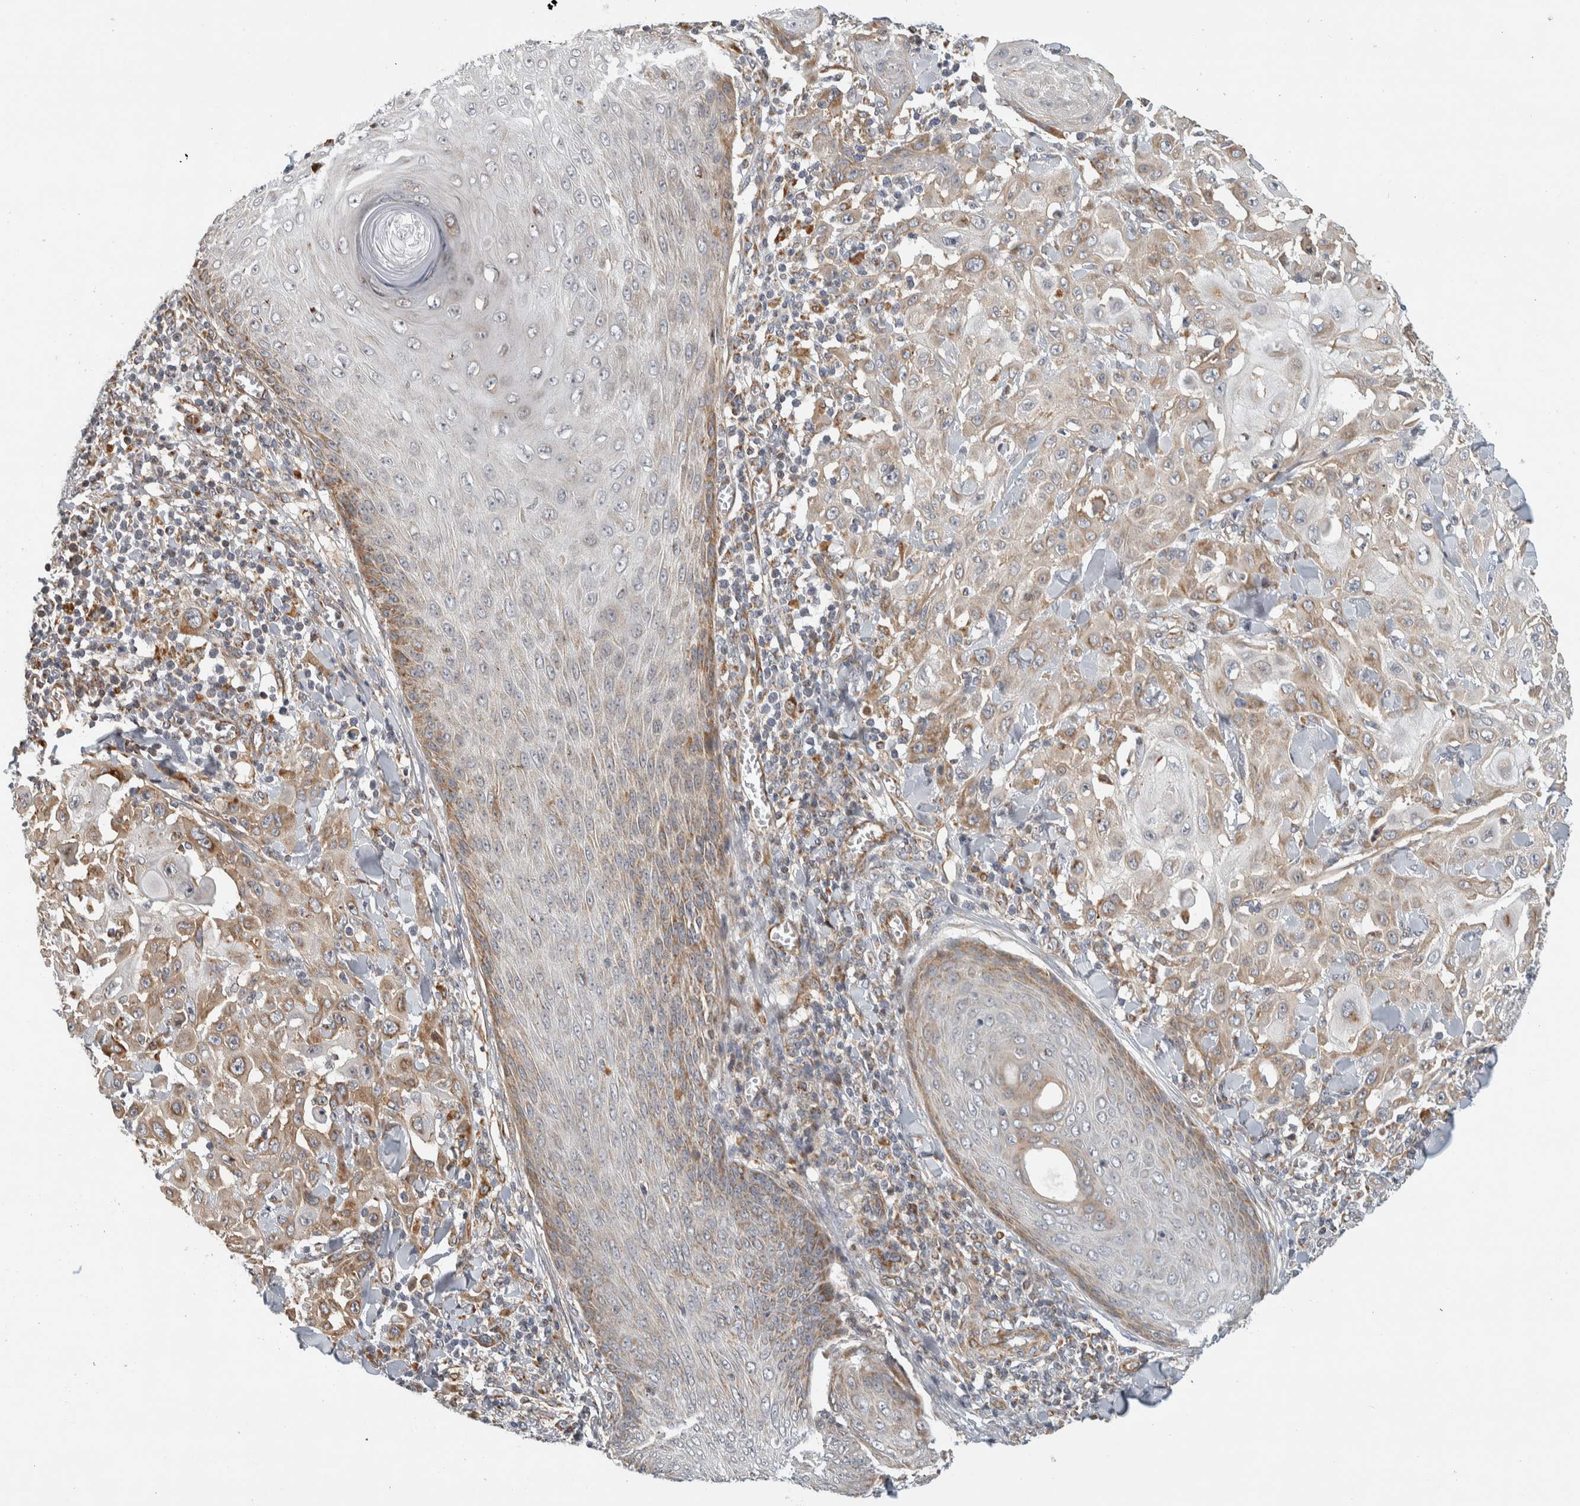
{"staining": {"intensity": "moderate", "quantity": "25%-75%", "location": "cytoplasmic/membranous"}, "tissue": "skin cancer", "cell_type": "Tumor cells", "image_type": "cancer", "snomed": [{"axis": "morphology", "description": "Squamous cell carcinoma, NOS"}, {"axis": "topography", "description": "Skin"}], "caption": "Tumor cells show medium levels of moderate cytoplasmic/membranous staining in about 25%-75% of cells in squamous cell carcinoma (skin).", "gene": "AFP", "patient": {"sex": "male", "age": 24}}